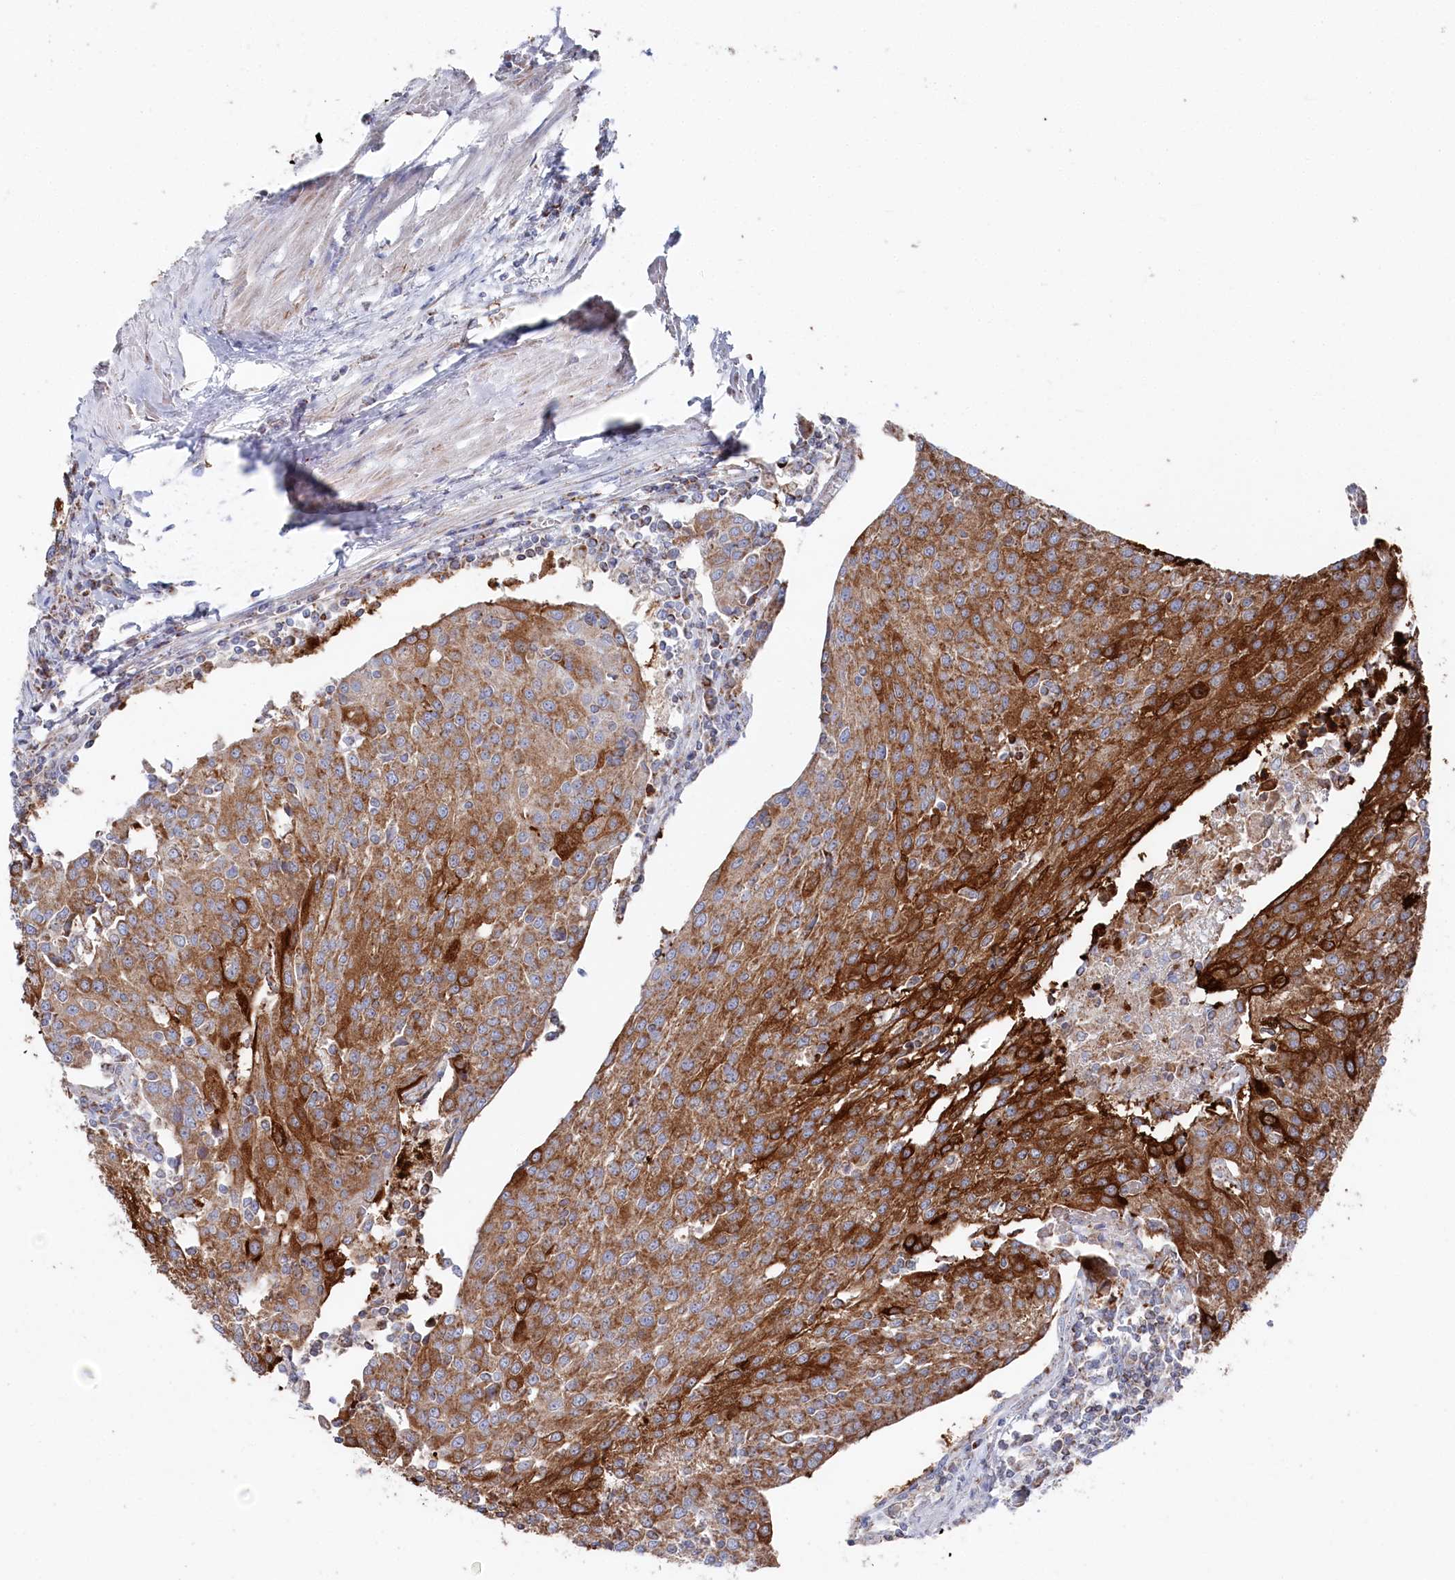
{"staining": {"intensity": "strong", "quantity": ">75%", "location": "cytoplasmic/membranous"}, "tissue": "urothelial cancer", "cell_type": "Tumor cells", "image_type": "cancer", "snomed": [{"axis": "morphology", "description": "Urothelial carcinoma, High grade"}, {"axis": "topography", "description": "Urinary bladder"}], "caption": "This histopathology image exhibits urothelial cancer stained with IHC to label a protein in brown. The cytoplasmic/membranous of tumor cells show strong positivity for the protein. Nuclei are counter-stained blue.", "gene": "GLS2", "patient": {"sex": "female", "age": 85}}